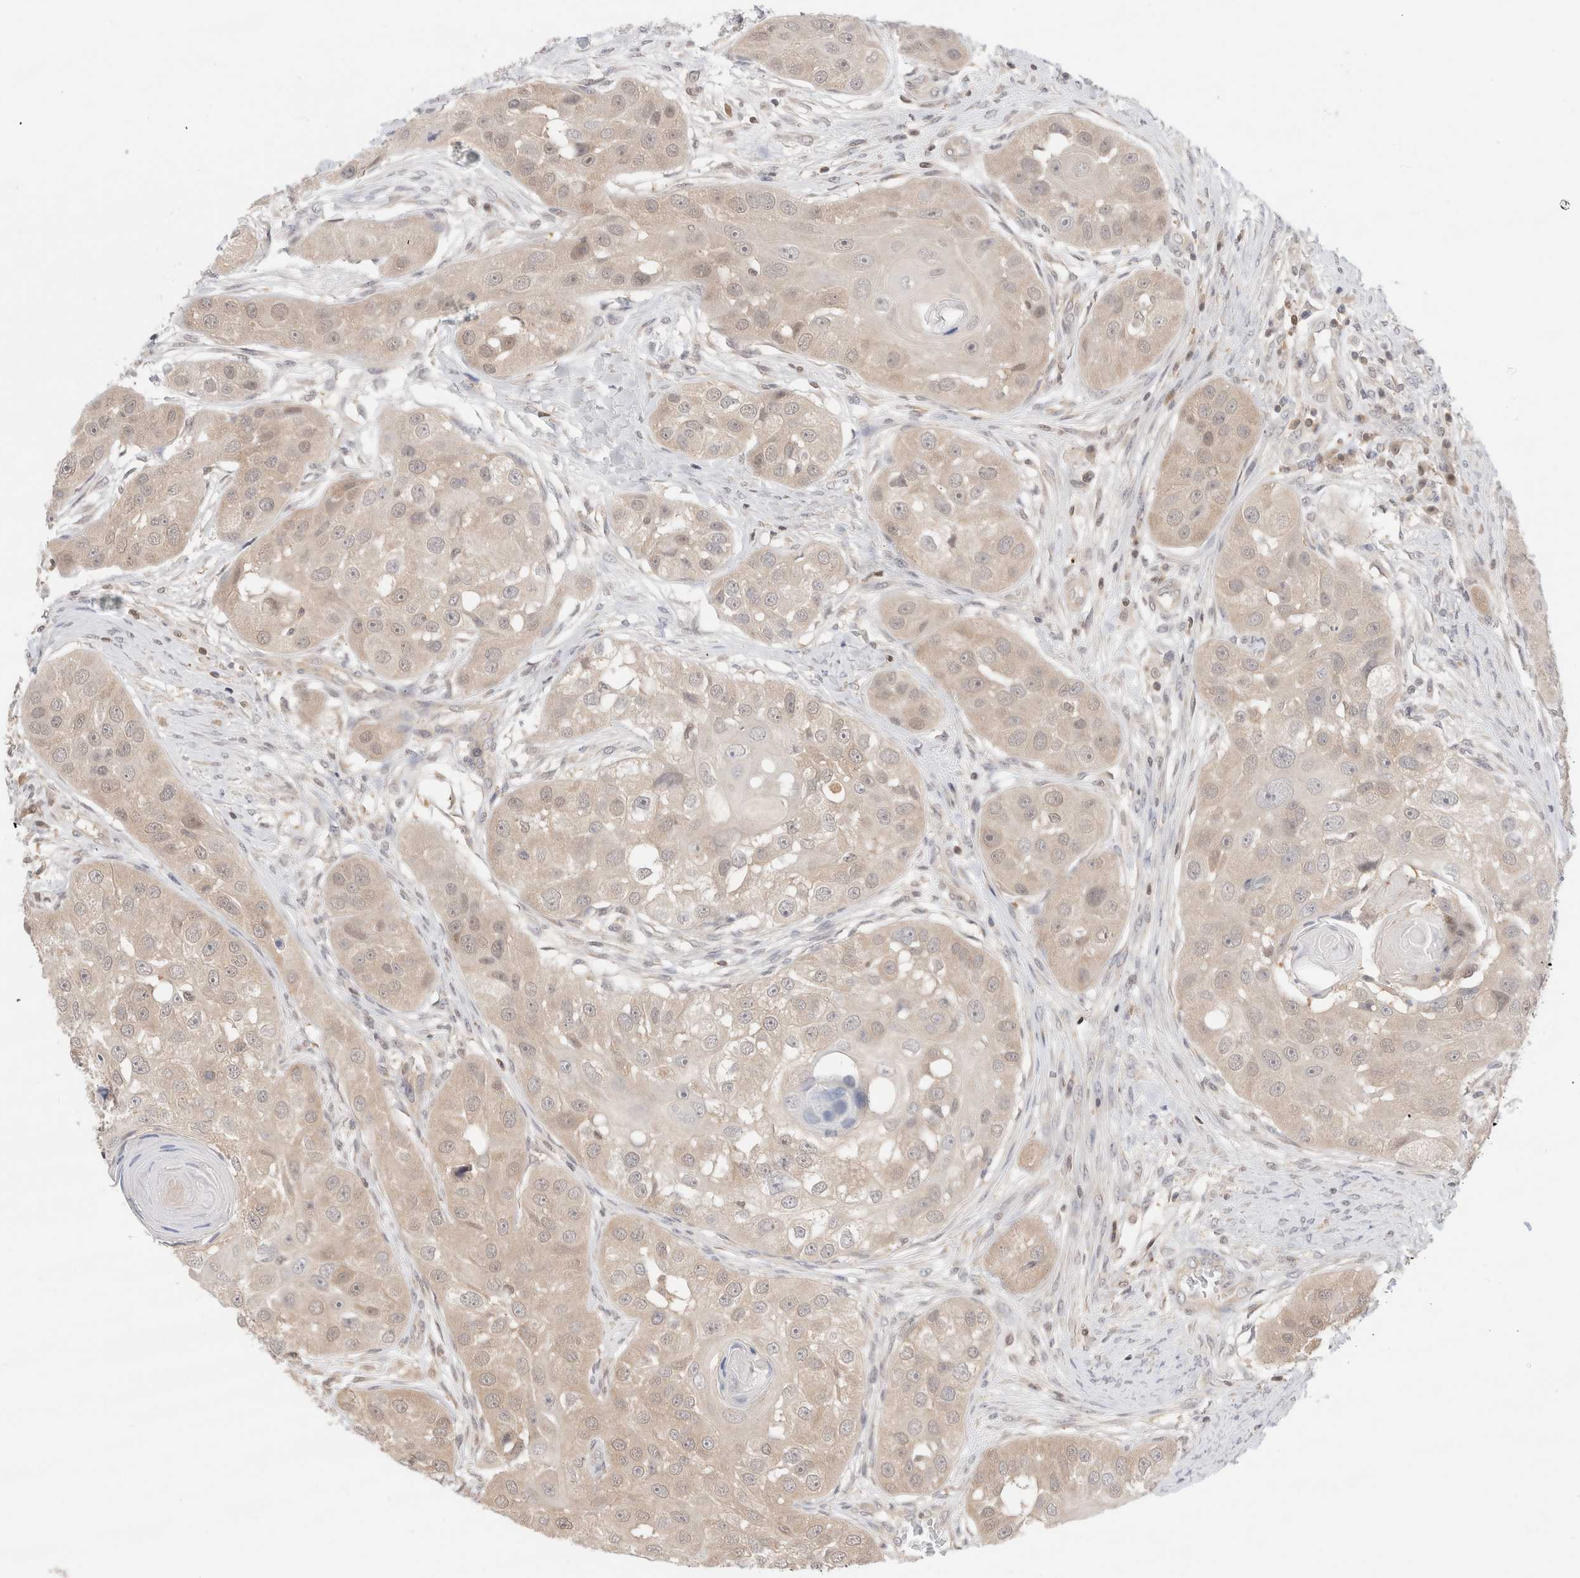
{"staining": {"intensity": "weak", "quantity": ">75%", "location": "cytoplasmic/membranous"}, "tissue": "head and neck cancer", "cell_type": "Tumor cells", "image_type": "cancer", "snomed": [{"axis": "morphology", "description": "Normal tissue, NOS"}, {"axis": "morphology", "description": "Squamous cell carcinoma, NOS"}, {"axis": "topography", "description": "Skeletal muscle"}, {"axis": "topography", "description": "Head-Neck"}], "caption": "Human head and neck squamous cell carcinoma stained with a brown dye shows weak cytoplasmic/membranous positive positivity in about >75% of tumor cells.", "gene": "C17orf97", "patient": {"sex": "male", "age": 51}}